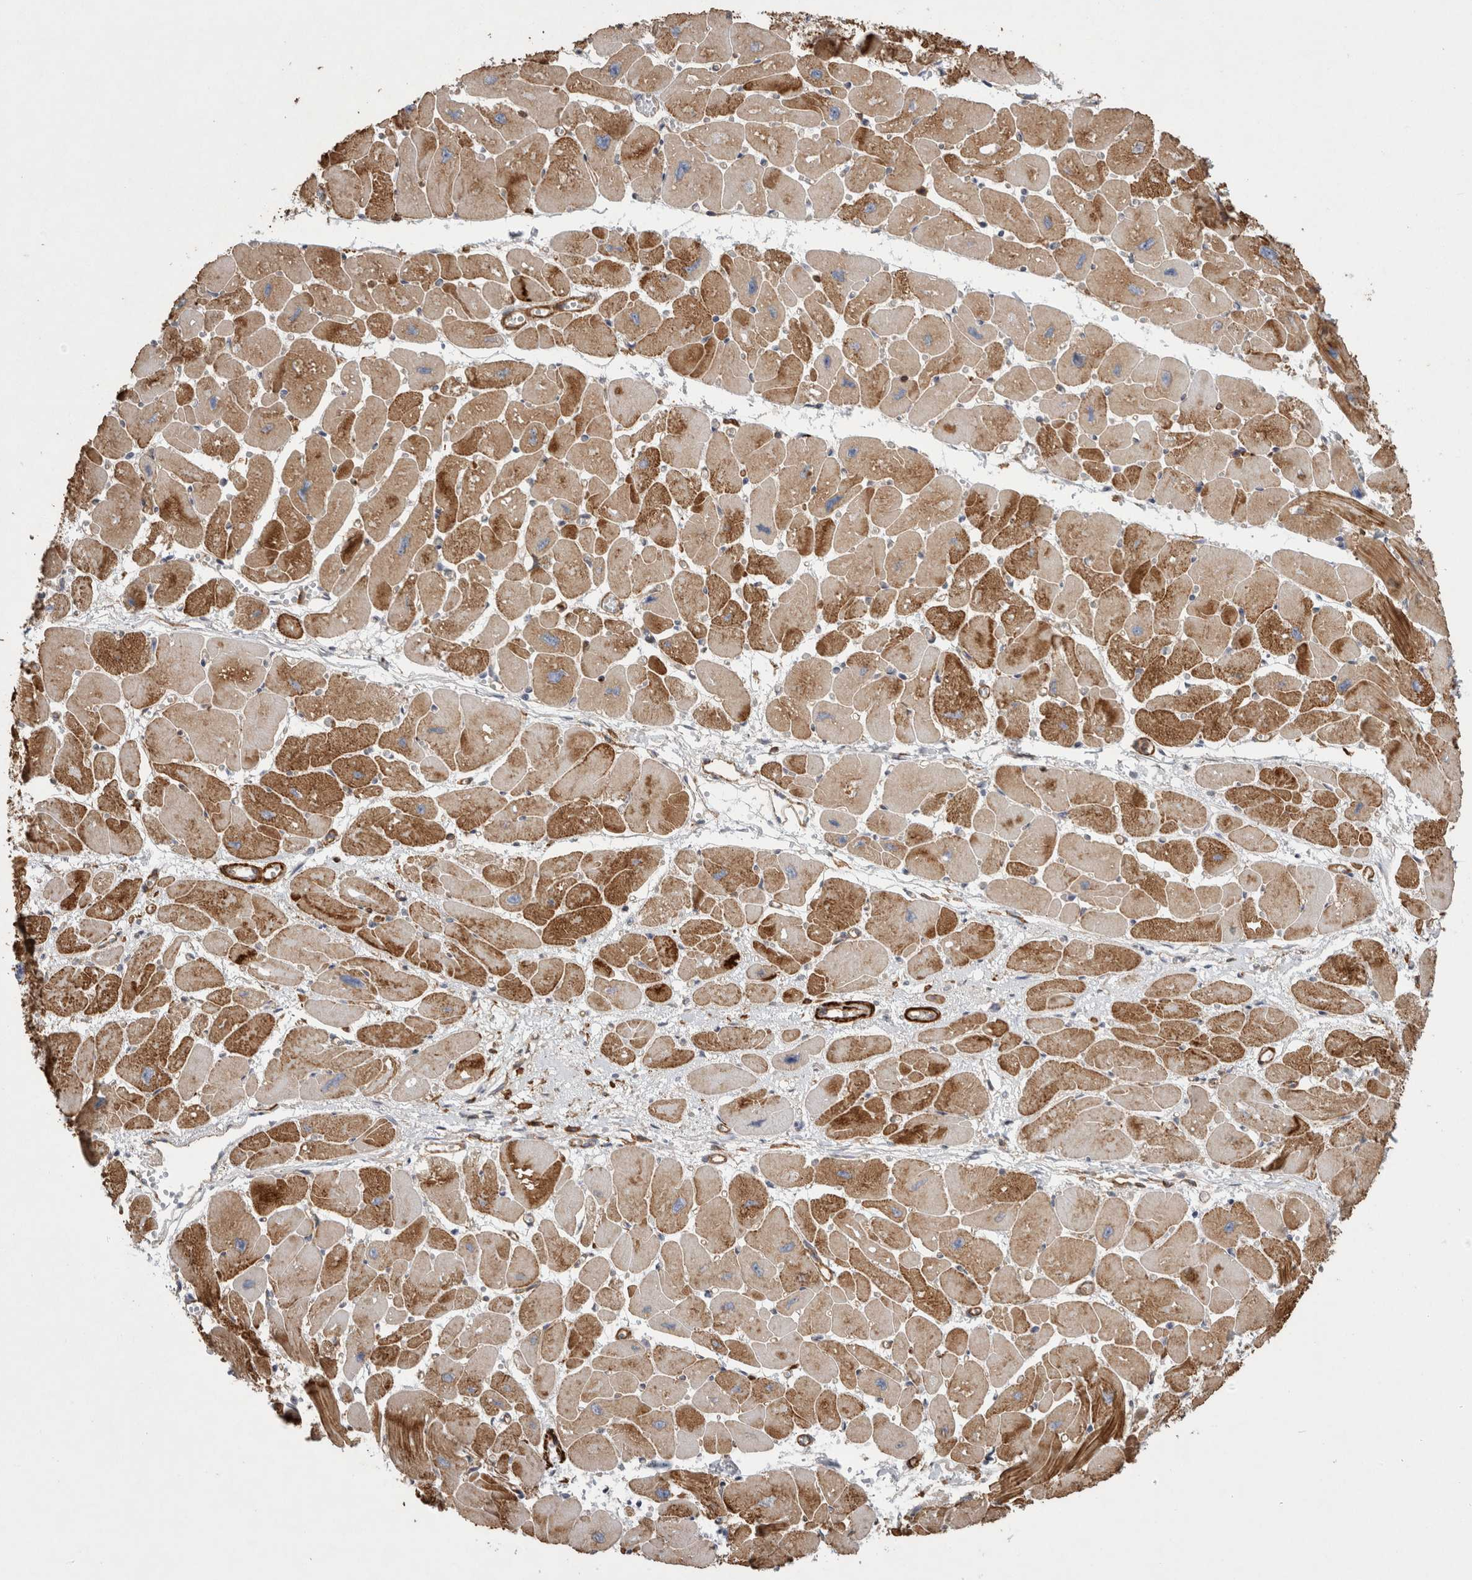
{"staining": {"intensity": "strong", "quantity": ">75%", "location": "cytoplasmic/membranous"}, "tissue": "heart muscle", "cell_type": "Cardiomyocytes", "image_type": "normal", "snomed": [{"axis": "morphology", "description": "Normal tissue, NOS"}, {"axis": "topography", "description": "Heart"}], "caption": "Heart muscle stained with DAB (3,3'-diaminobenzidine) immunohistochemistry (IHC) demonstrates high levels of strong cytoplasmic/membranous expression in about >75% of cardiomyocytes.", "gene": "GPER1", "patient": {"sex": "female", "age": 54}}